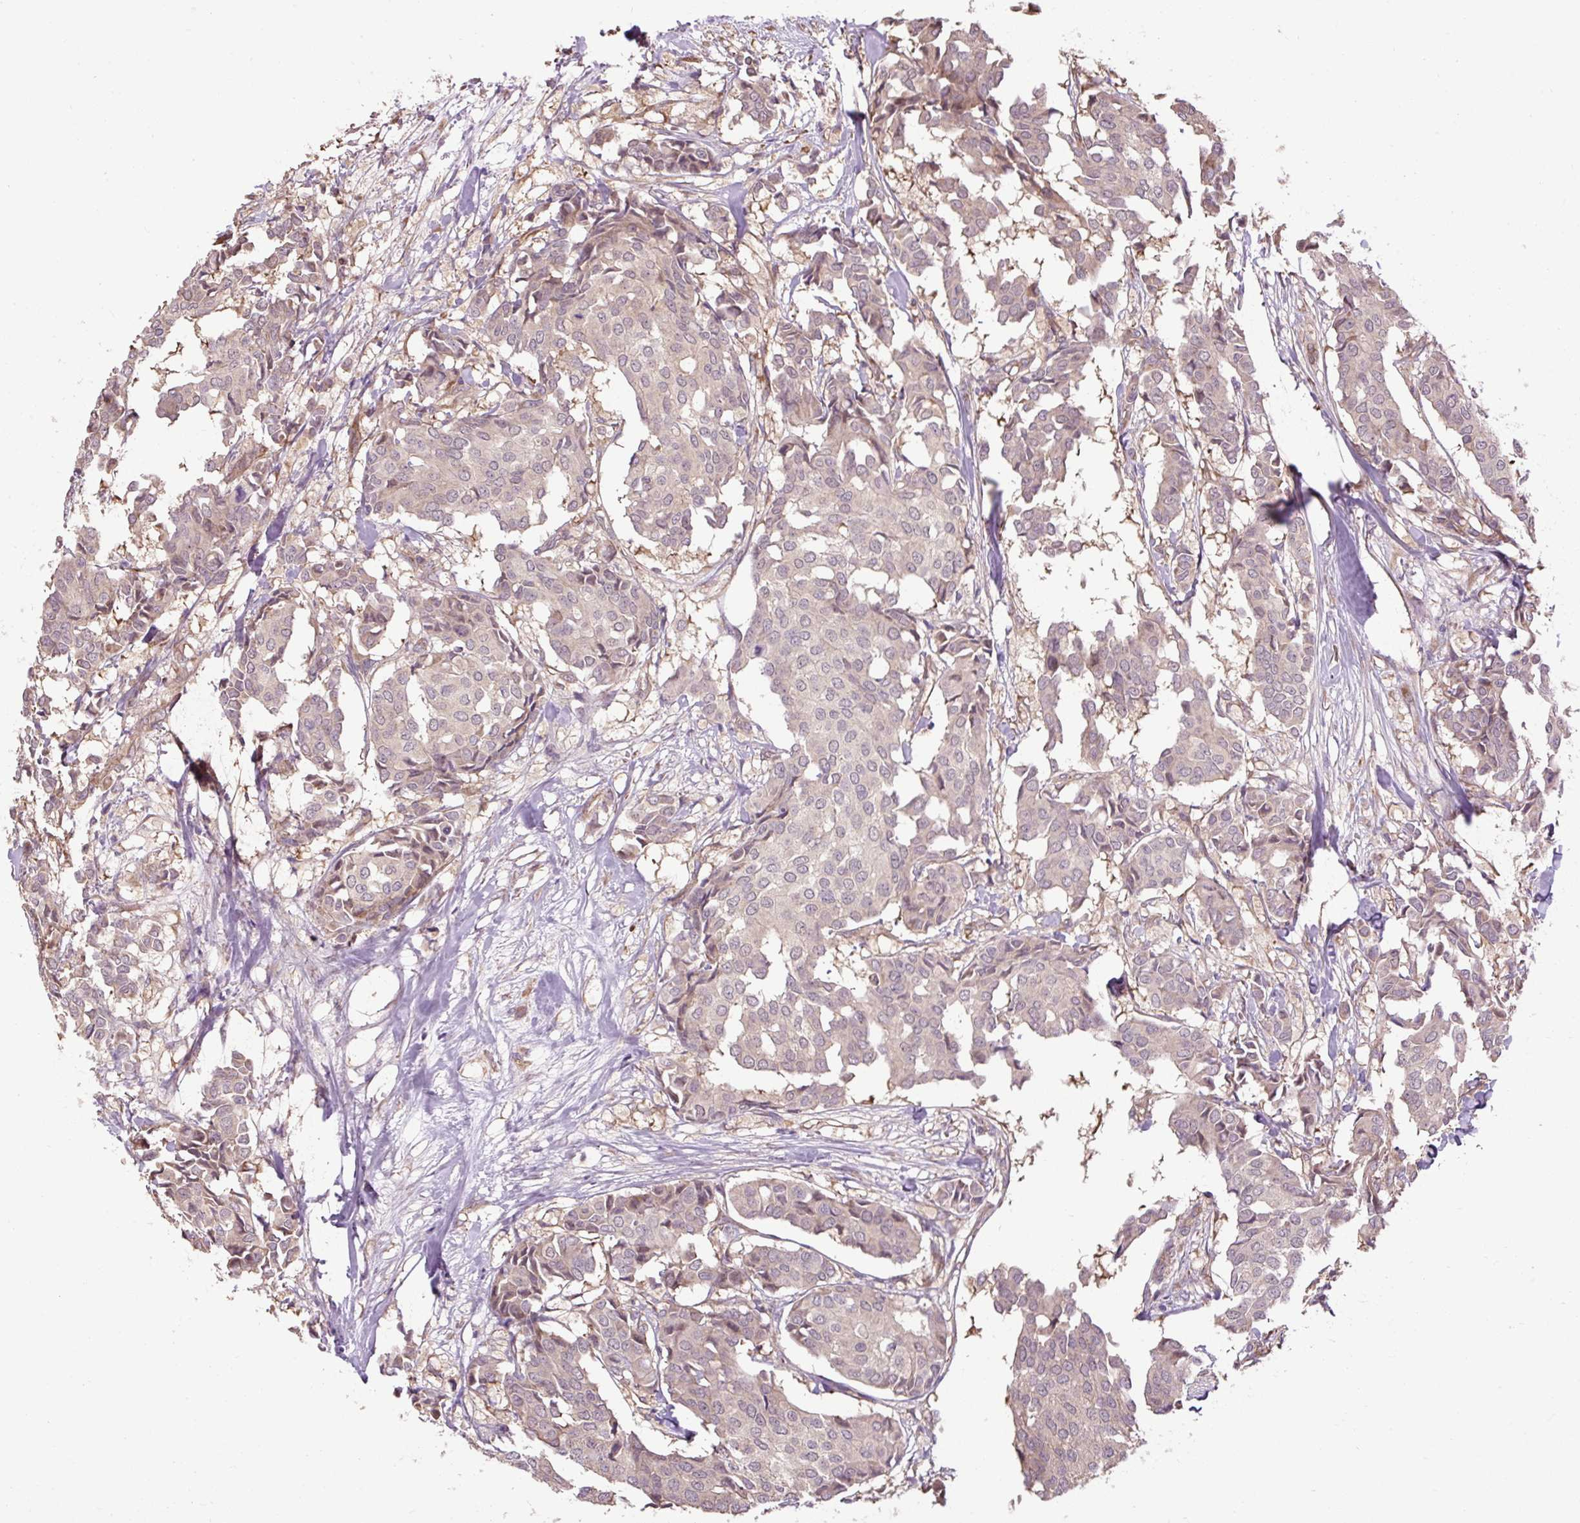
{"staining": {"intensity": "weak", "quantity": "<25%", "location": "cytoplasmic/membranous"}, "tissue": "breast cancer", "cell_type": "Tumor cells", "image_type": "cancer", "snomed": [{"axis": "morphology", "description": "Duct carcinoma"}, {"axis": "topography", "description": "Breast"}], "caption": "Protein analysis of invasive ductal carcinoma (breast) reveals no significant staining in tumor cells.", "gene": "FLRT1", "patient": {"sex": "female", "age": 75}}